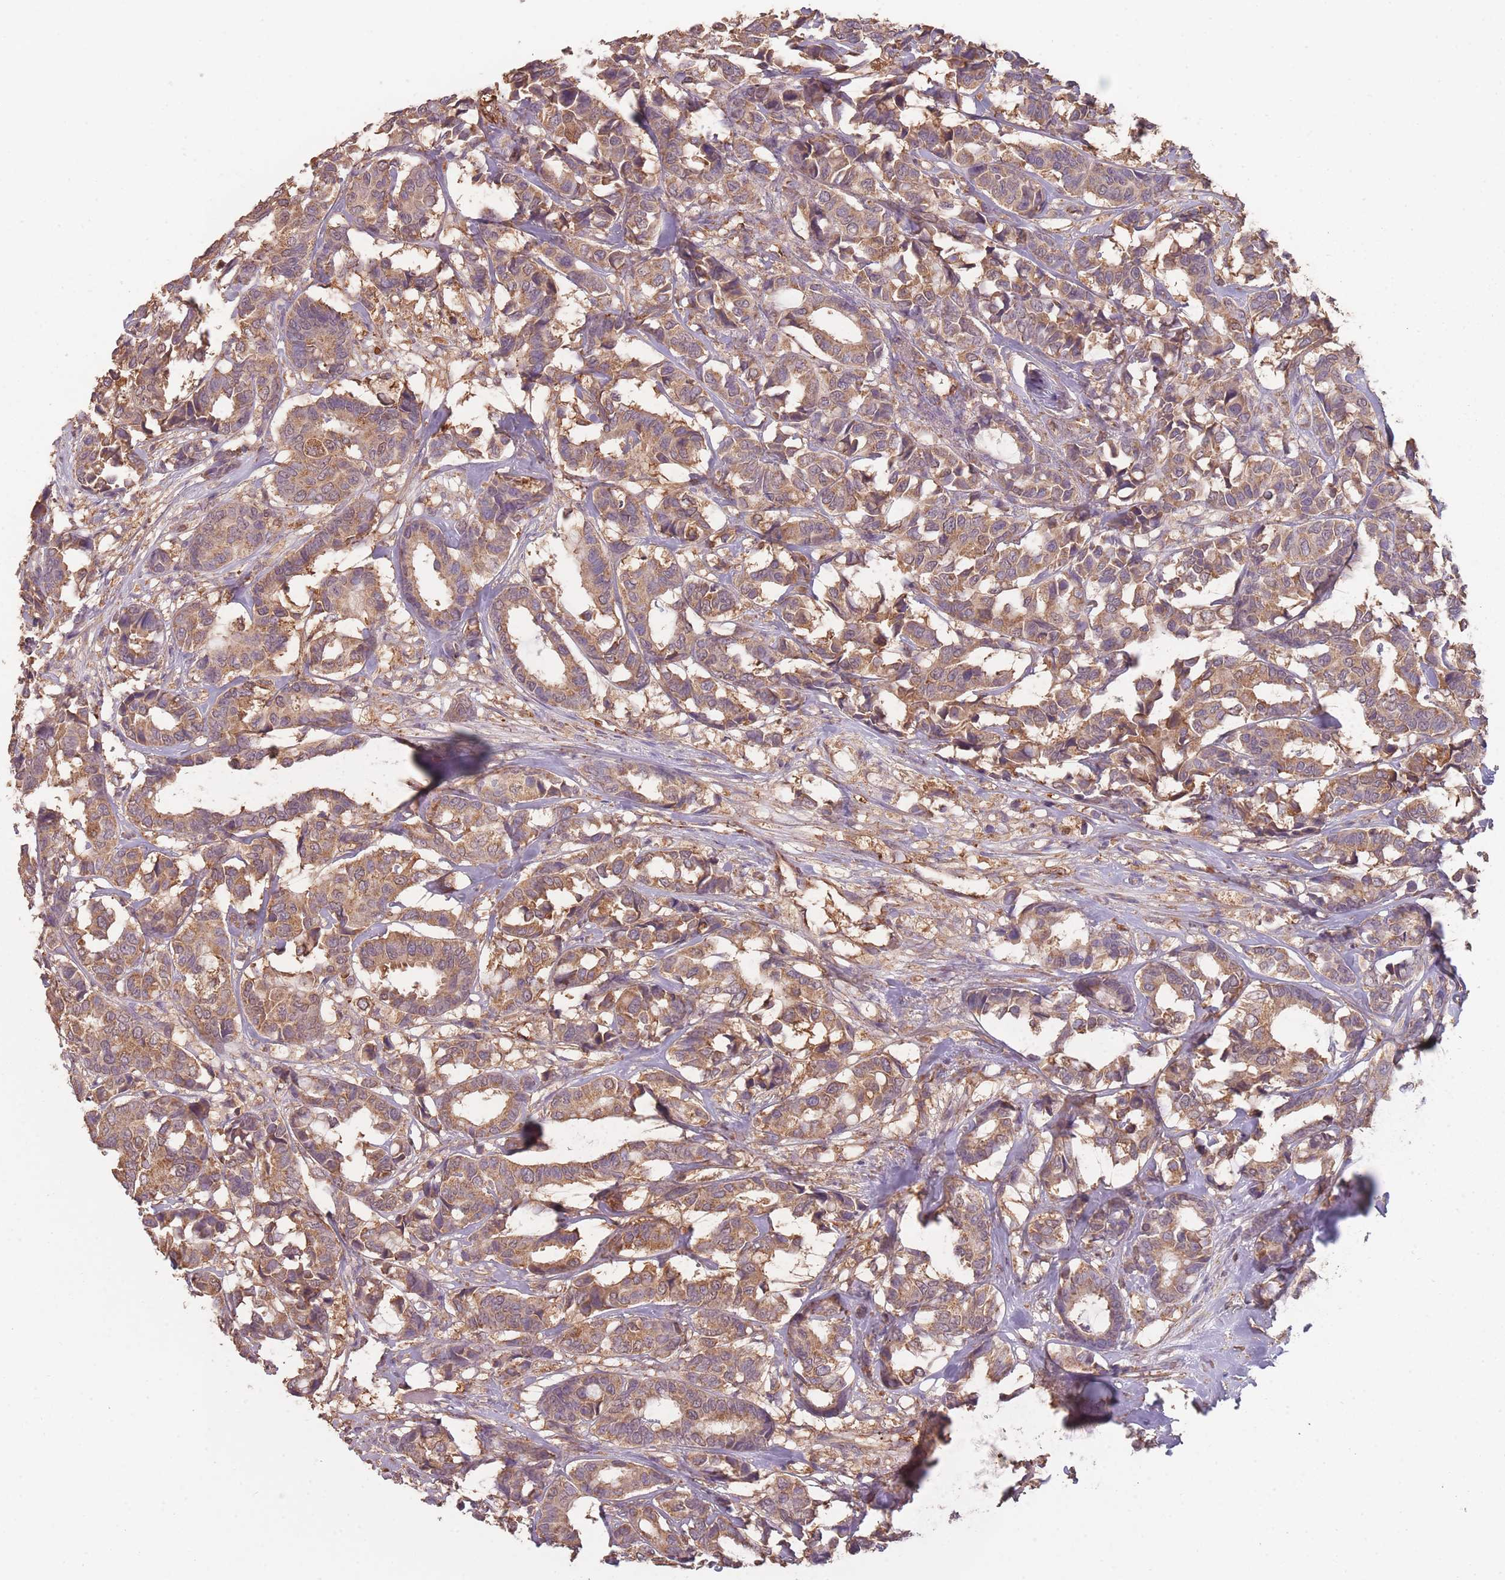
{"staining": {"intensity": "moderate", "quantity": ">75%", "location": "cytoplasmic/membranous"}, "tissue": "breast cancer", "cell_type": "Tumor cells", "image_type": "cancer", "snomed": [{"axis": "morphology", "description": "Normal tissue, NOS"}, {"axis": "morphology", "description": "Duct carcinoma"}, {"axis": "topography", "description": "Breast"}], "caption": "Breast cancer stained with DAB (3,3'-diaminobenzidine) IHC demonstrates medium levels of moderate cytoplasmic/membranous expression in about >75% of tumor cells.", "gene": "SANBR", "patient": {"sex": "female", "age": 87}}